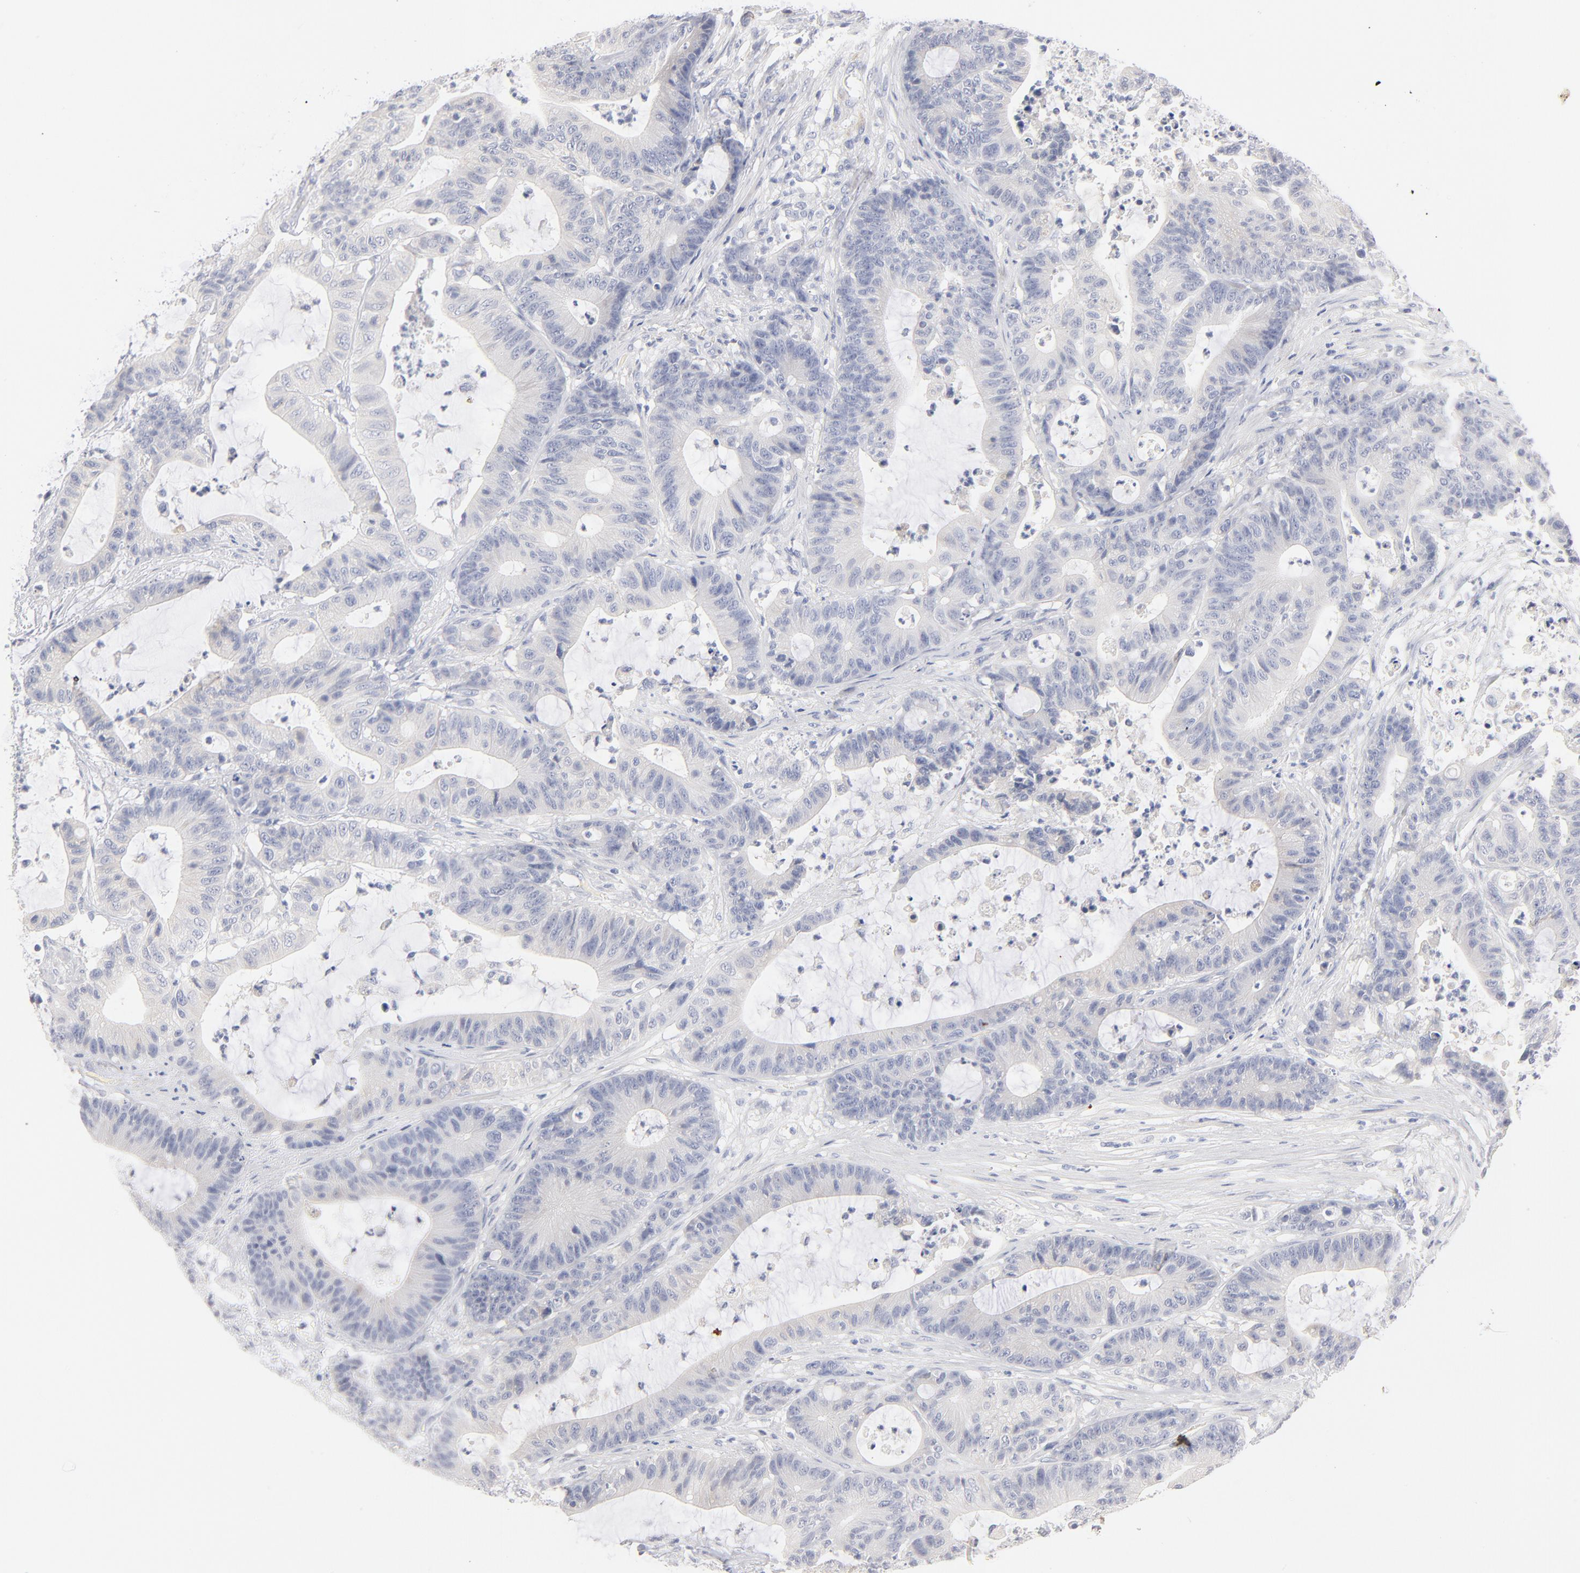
{"staining": {"intensity": "negative", "quantity": "none", "location": "none"}, "tissue": "colorectal cancer", "cell_type": "Tumor cells", "image_type": "cancer", "snomed": [{"axis": "morphology", "description": "Adenocarcinoma, NOS"}, {"axis": "topography", "description": "Colon"}], "caption": "This micrograph is of colorectal cancer (adenocarcinoma) stained with immunohistochemistry to label a protein in brown with the nuclei are counter-stained blue. There is no expression in tumor cells. The staining is performed using DAB (3,3'-diaminobenzidine) brown chromogen with nuclei counter-stained in using hematoxylin.", "gene": "MID1", "patient": {"sex": "female", "age": 84}}